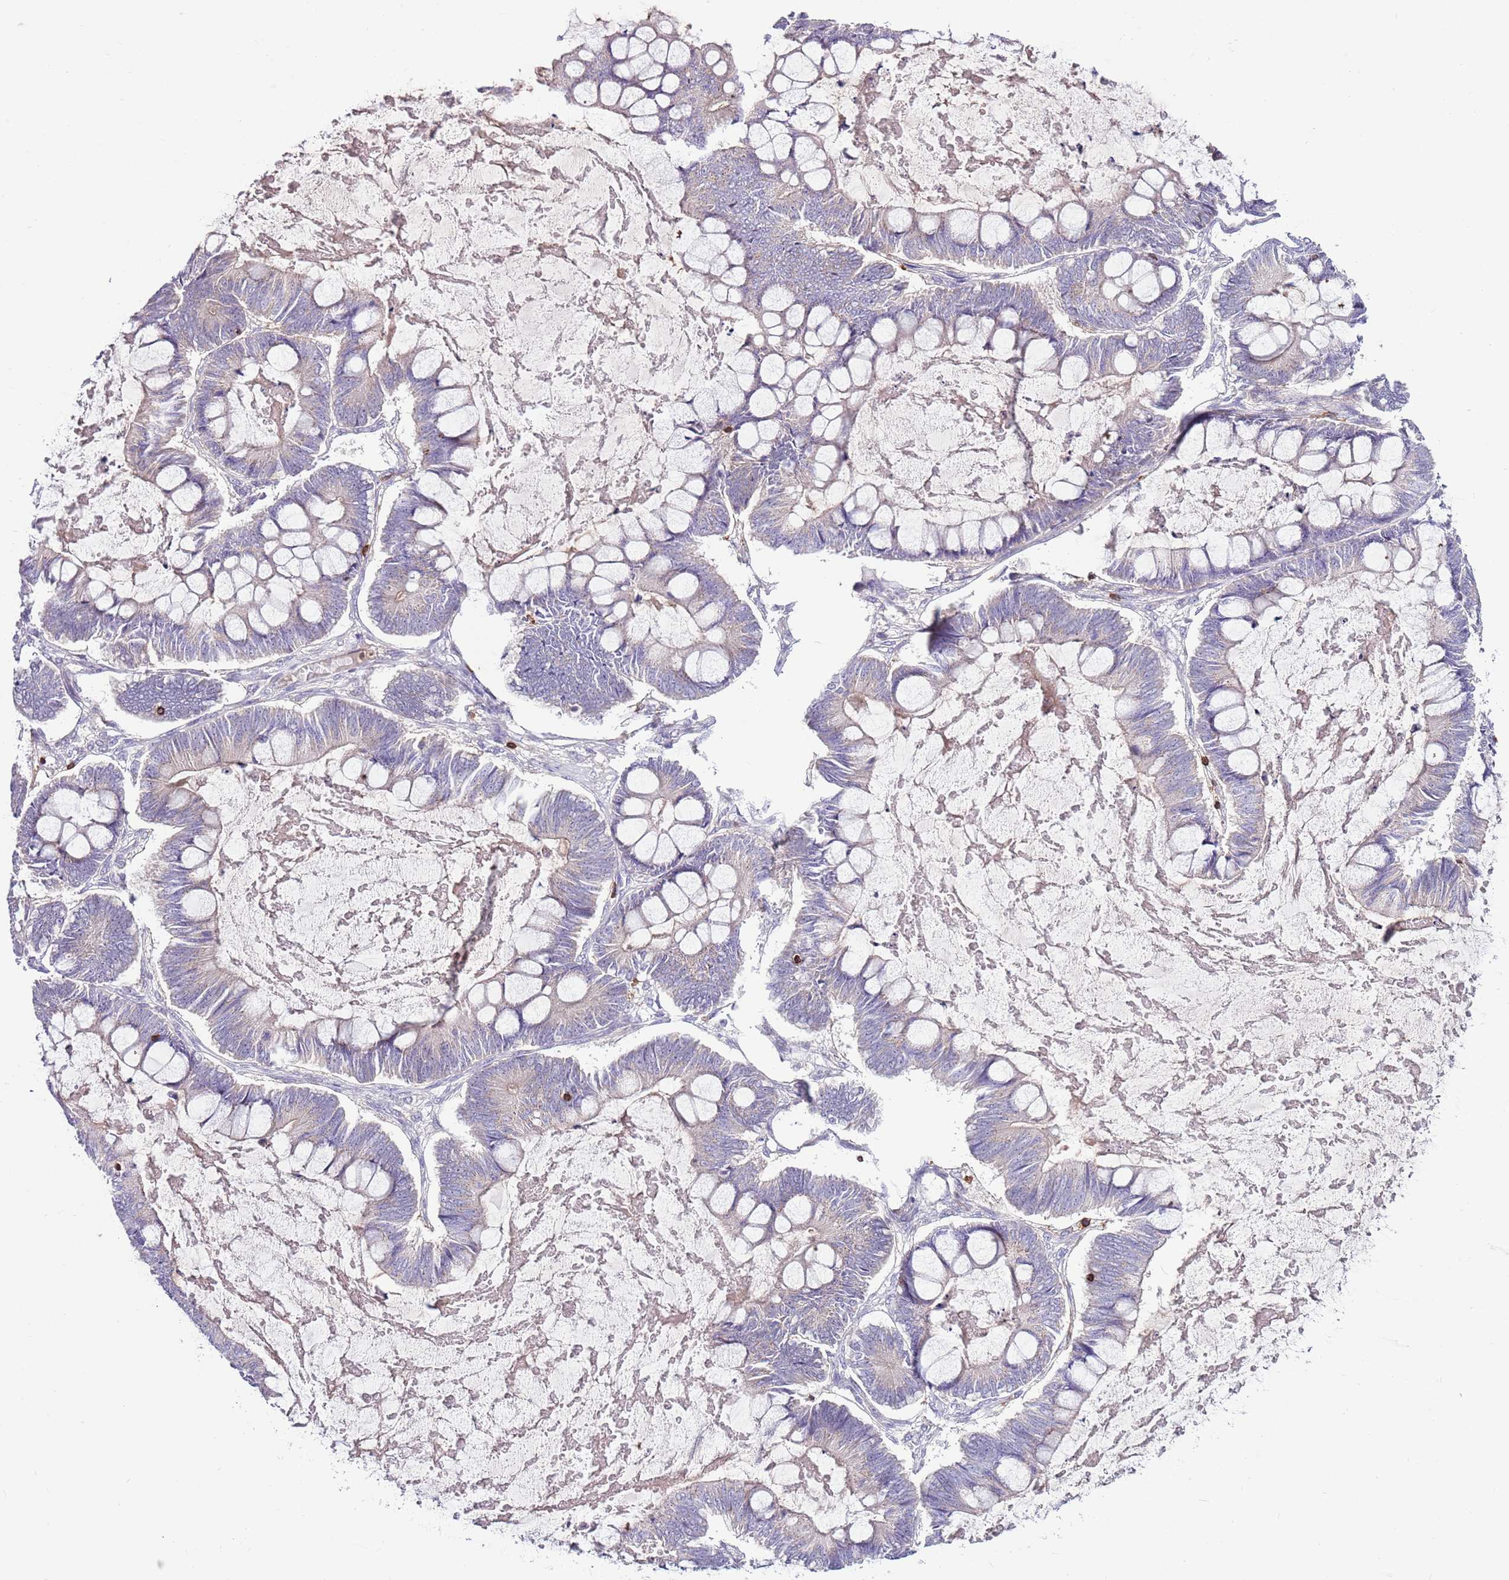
{"staining": {"intensity": "weak", "quantity": "25%-75%", "location": "cytoplasmic/membranous"}, "tissue": "ovarian cancer", "cell_type": "Tumor cells", "image_type": "cancer", "snomed": [{"axis": "morphology", "description": "Cystadenocarcinoma, mucinous, NOS"}, {"axis": "topography", "description": "Ovary"}], "caption": "Immunohistochemistry histopathology image of ovarian cancer (mucinous cystadenocarcinoma) stained for a protein (brown), which demonstrates low levels of weak cytoplasmic/membranous staining in about 25%-75% of tumor cells.", "gene": "ZSWIM1", "patient": {"sex": "female", "age": 61}}